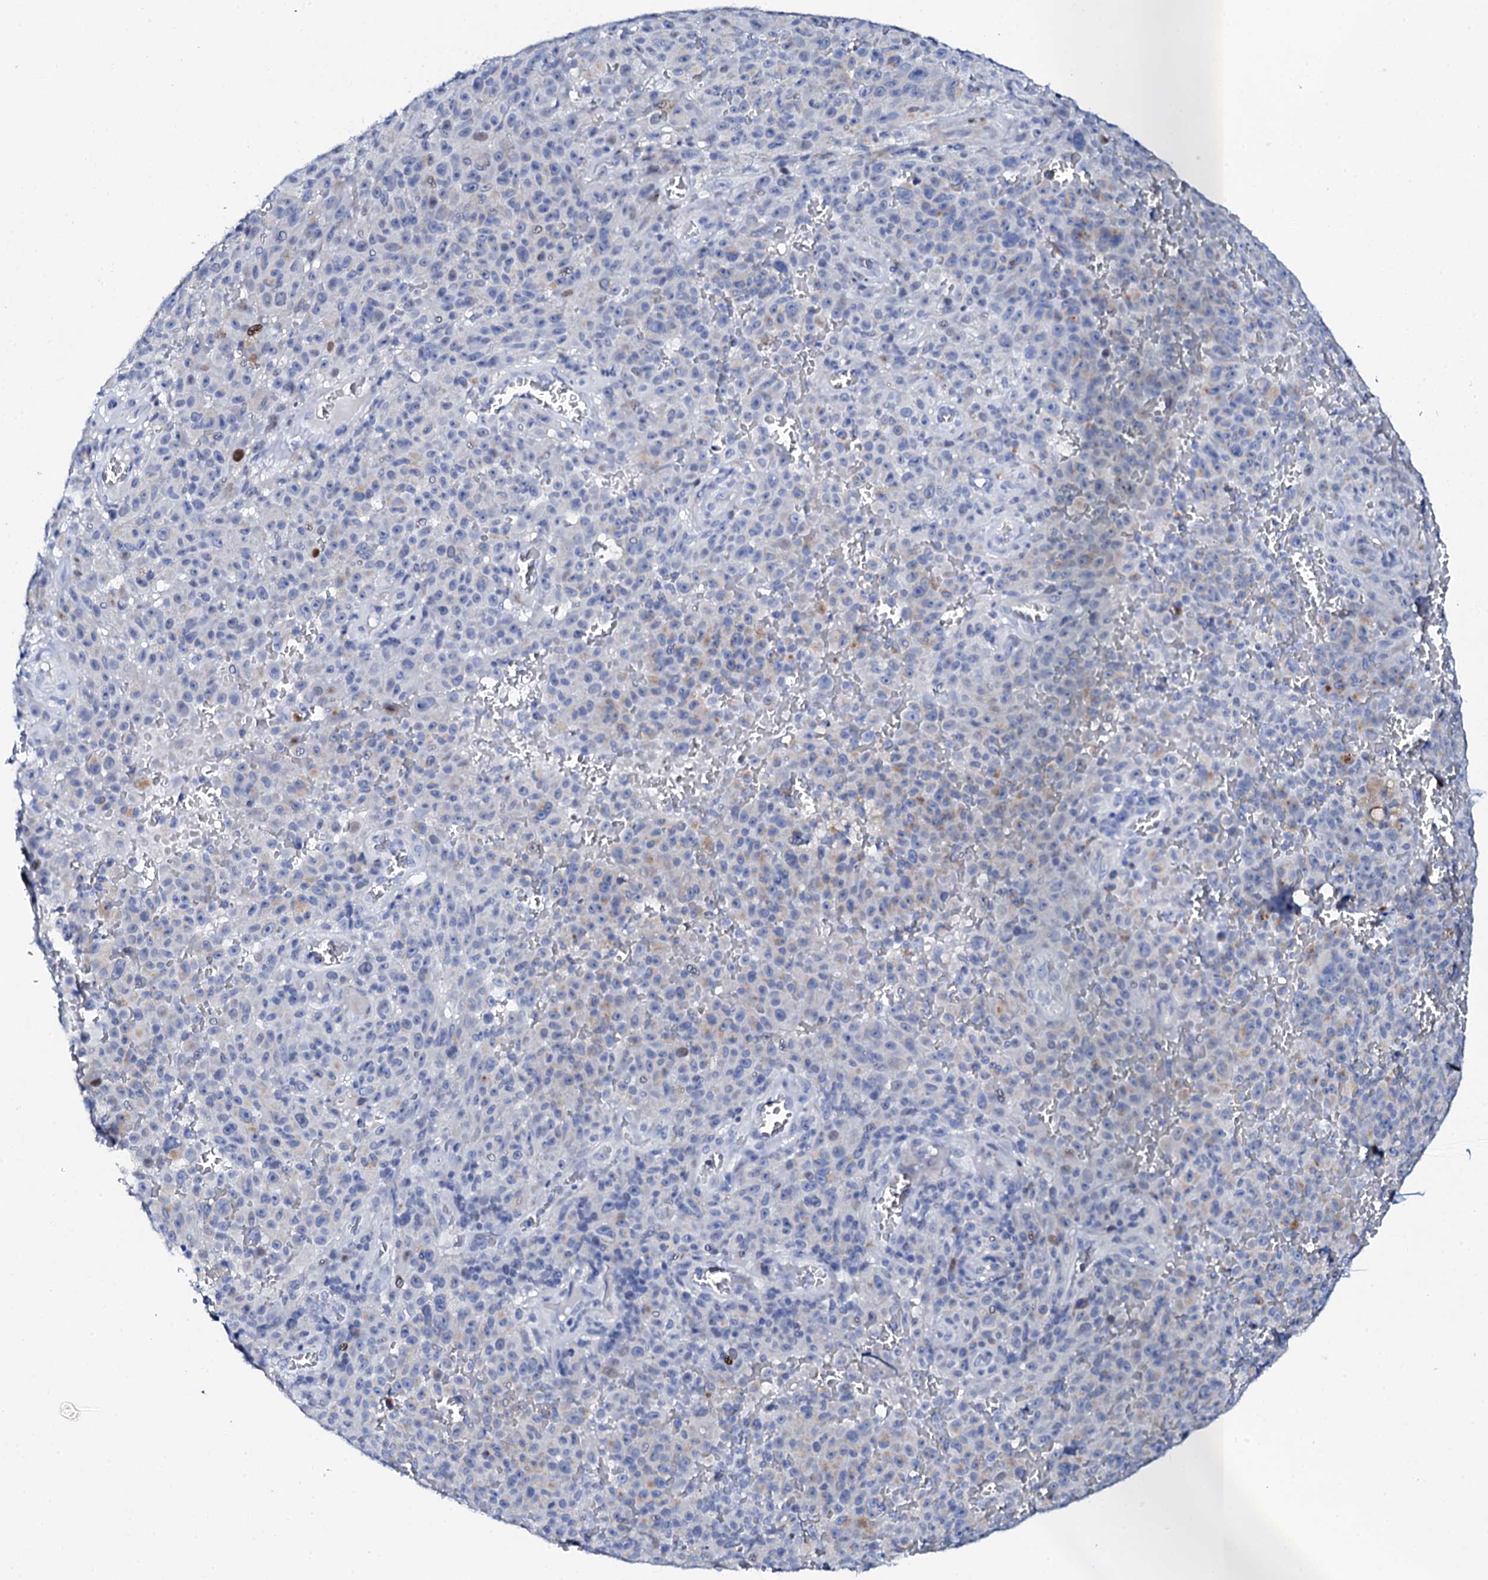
{"staining": {"intensity": "moderate", "quantity": "<25%", "location": "cytoplasmic/membranous"}, "tissue": "melanoma", "cell_type": "Tumor cells", "image_type": "cancer", "snomed": [{"axis": "morphology", "description": "Malignant melanoma, NOS"}, {"axis": "topography", "description": "Skin"}], "caption": "Melanoma stained with a protein marker shows moderate staining in tumor cells.", "gene": "NUDT13", "patient": {"sex": "female", "age": 82}}